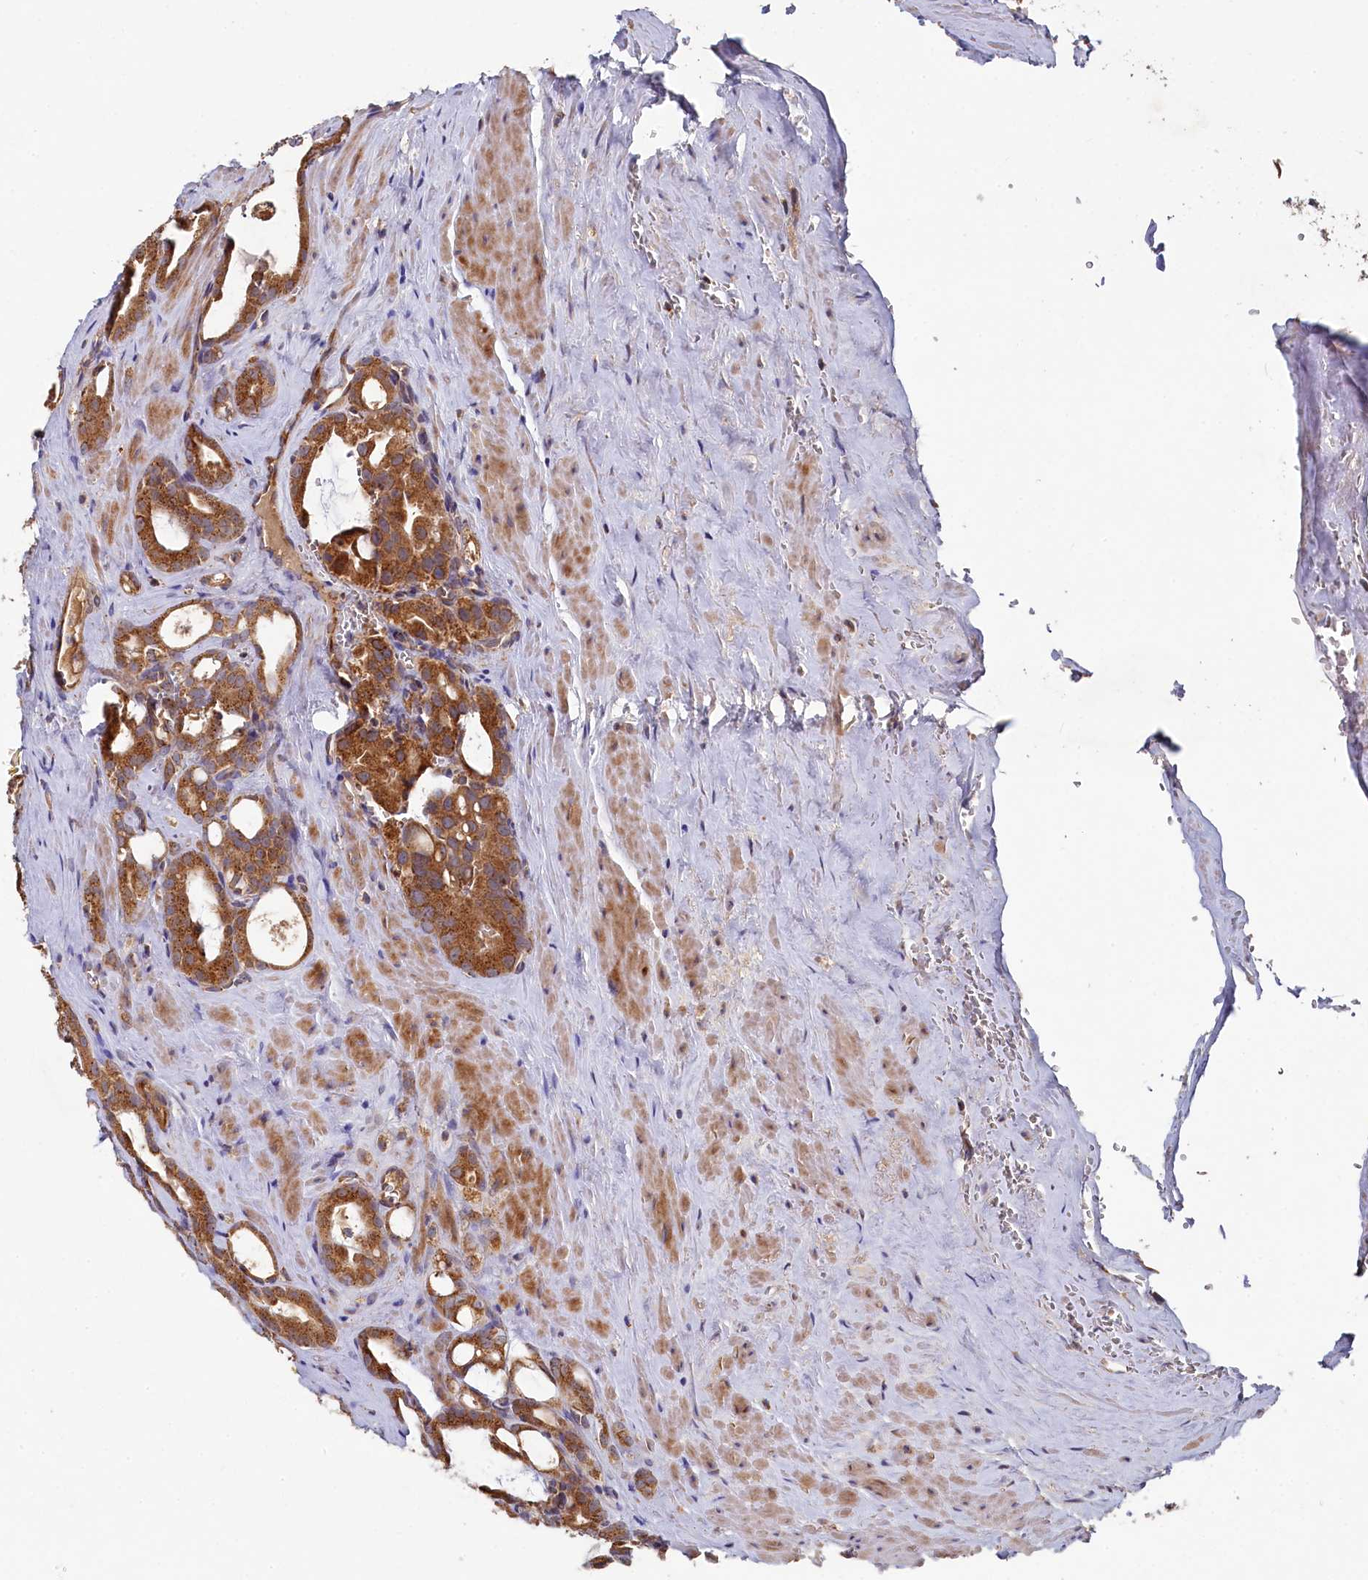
{"staining": {"intensity": "strong", "quantity": ">75%", "location": "cytoplasmic/membranous"}, "tissue": "prostate cancer", "cell_type": "Tumor cells", "image_type": "cancer", "snomed": [{"axis": "morphology", "description": "Adenocarcinoma, High grade"}, {"axis": "topography", "description": "Prostate"}], "caption": "Brown immunohistochemical staining in human adenocarcinoma (high-grade) (prostate) reveals strong cytoplasmic/membranous positivity in about >75% of tumor cells. (DAB (3,3'-diaminobenzidine) = brown stain, brightfield microscopy at high magnification).", "gene": "HAUS2", "patient": {"sex": "male", "age": 72}}